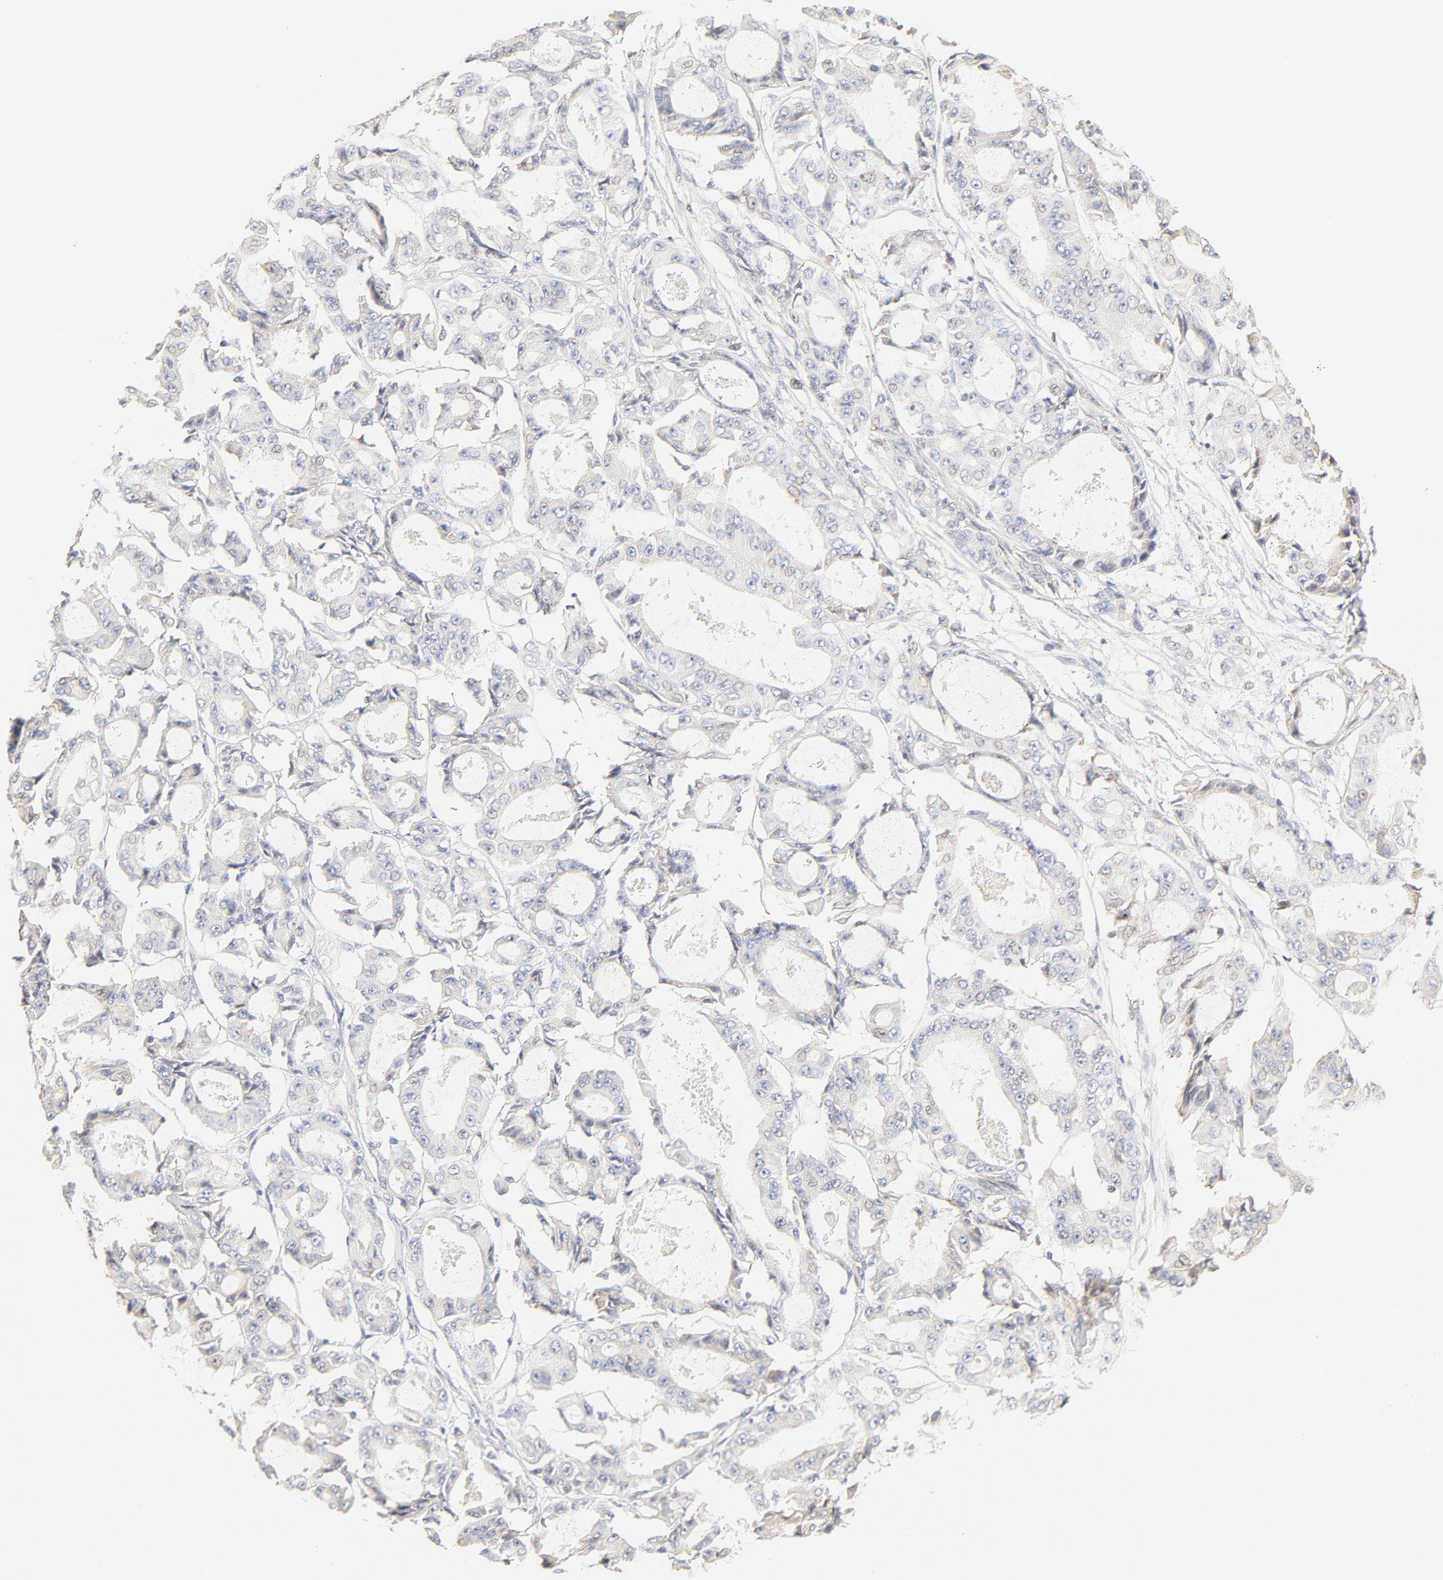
{"staining": {"intensity": "weak", "quantity": "<25%", "location": "cytoplasmic/membranous"}, "tissue": "ovarian cancer", "cell_type": "Tumor cells", "image_type": "cancer", "snomed": [{"axis": "morphology", "description": "Carcinoma, endometroid"}, {"axis": "topography", "description": "Ovary"}], "caption": "Tumor cells are negative for brown protein staining in endometroid carcinoma (ovarian).", "gene": "PARP12", "patient": {"sex": "female", "age": 61}}